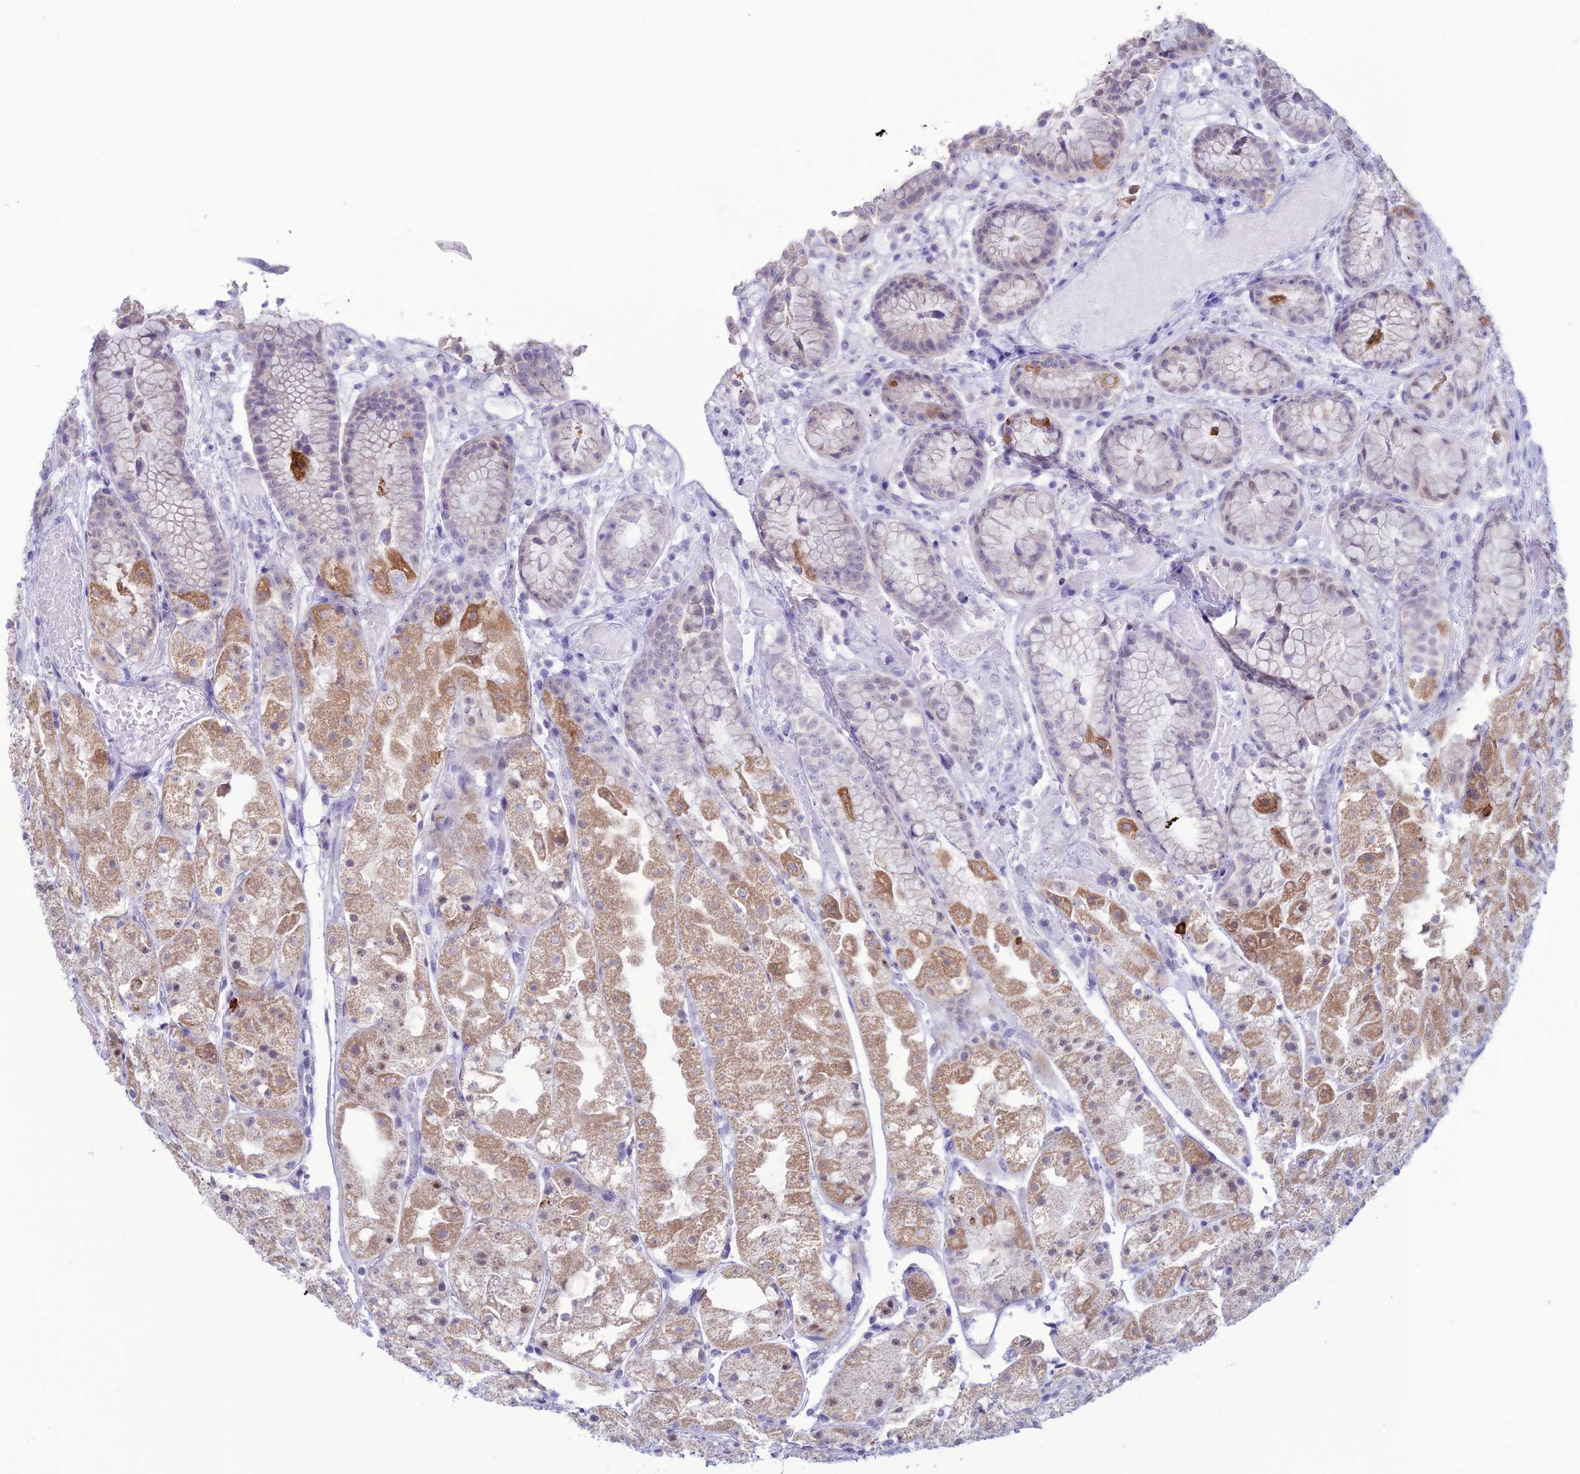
{"staining": {"intensity": "moderate", "quantity": "<25%", "location": "cytoplasmic/membranous,nuclear"}, "tissue": "stomach", "cell_type": "Glandular cells", "image_type": "normal", "snomed": [{"axis": "morphology", "description": "Normal tissue, NOS"}, {"axis": "topography", "description": "Stomach, upper"}], "caption": "The photomicrograph exhibits a brown stain indicating the presence of a protein in the cytoplasmic/membranous,nuclear of glandular cells in stomach. The protein is stained brown, and the nuclei are stained in blue (DAB (3,3'-diaminobenzidine) IHC with brightfield microscopy, high magnification).", "gene": "CFAP210", "patient": {"sex": "male", "age": 72}}